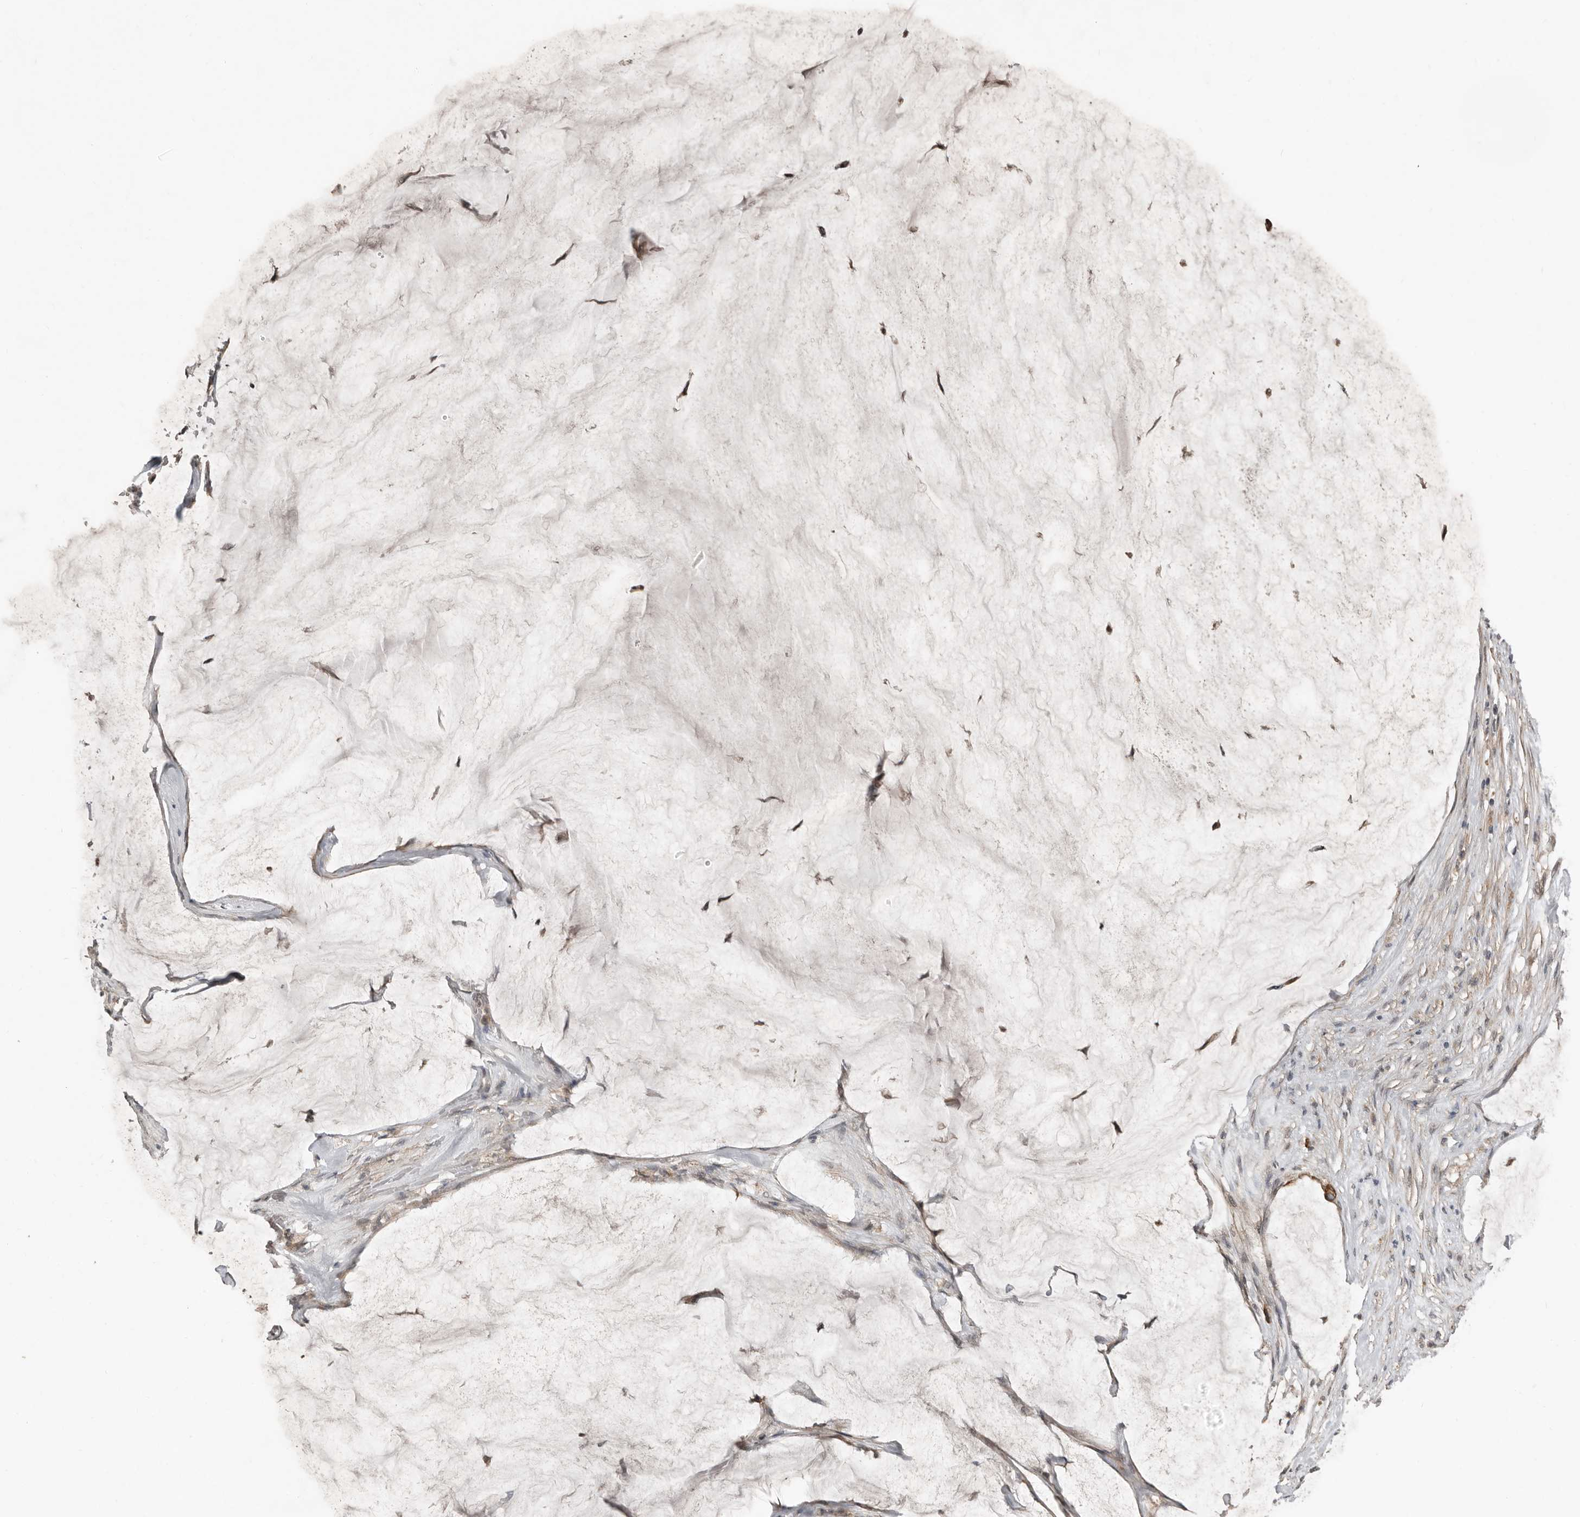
{"staining": {"intensity": "moderate", "quantity": ">75%", "location": "cytoplasmic/membranous"}, "tissue": "pancreatic cancer", "cell_type": "Tumor cells", "image_type": "cancer", "snomed": [{"axis": "morphology", "description": "Adenocarcinoma, NOS"}, {"axis": "topography", "description": "Pancreas"}], "caption": "Tumor cells exhibit moderate cytoplasmic/membranous expression in about >75% of cells in pancreatic cancer.", "gene": "TEAD3", "patient": {"sex": "male", "age": 41}}